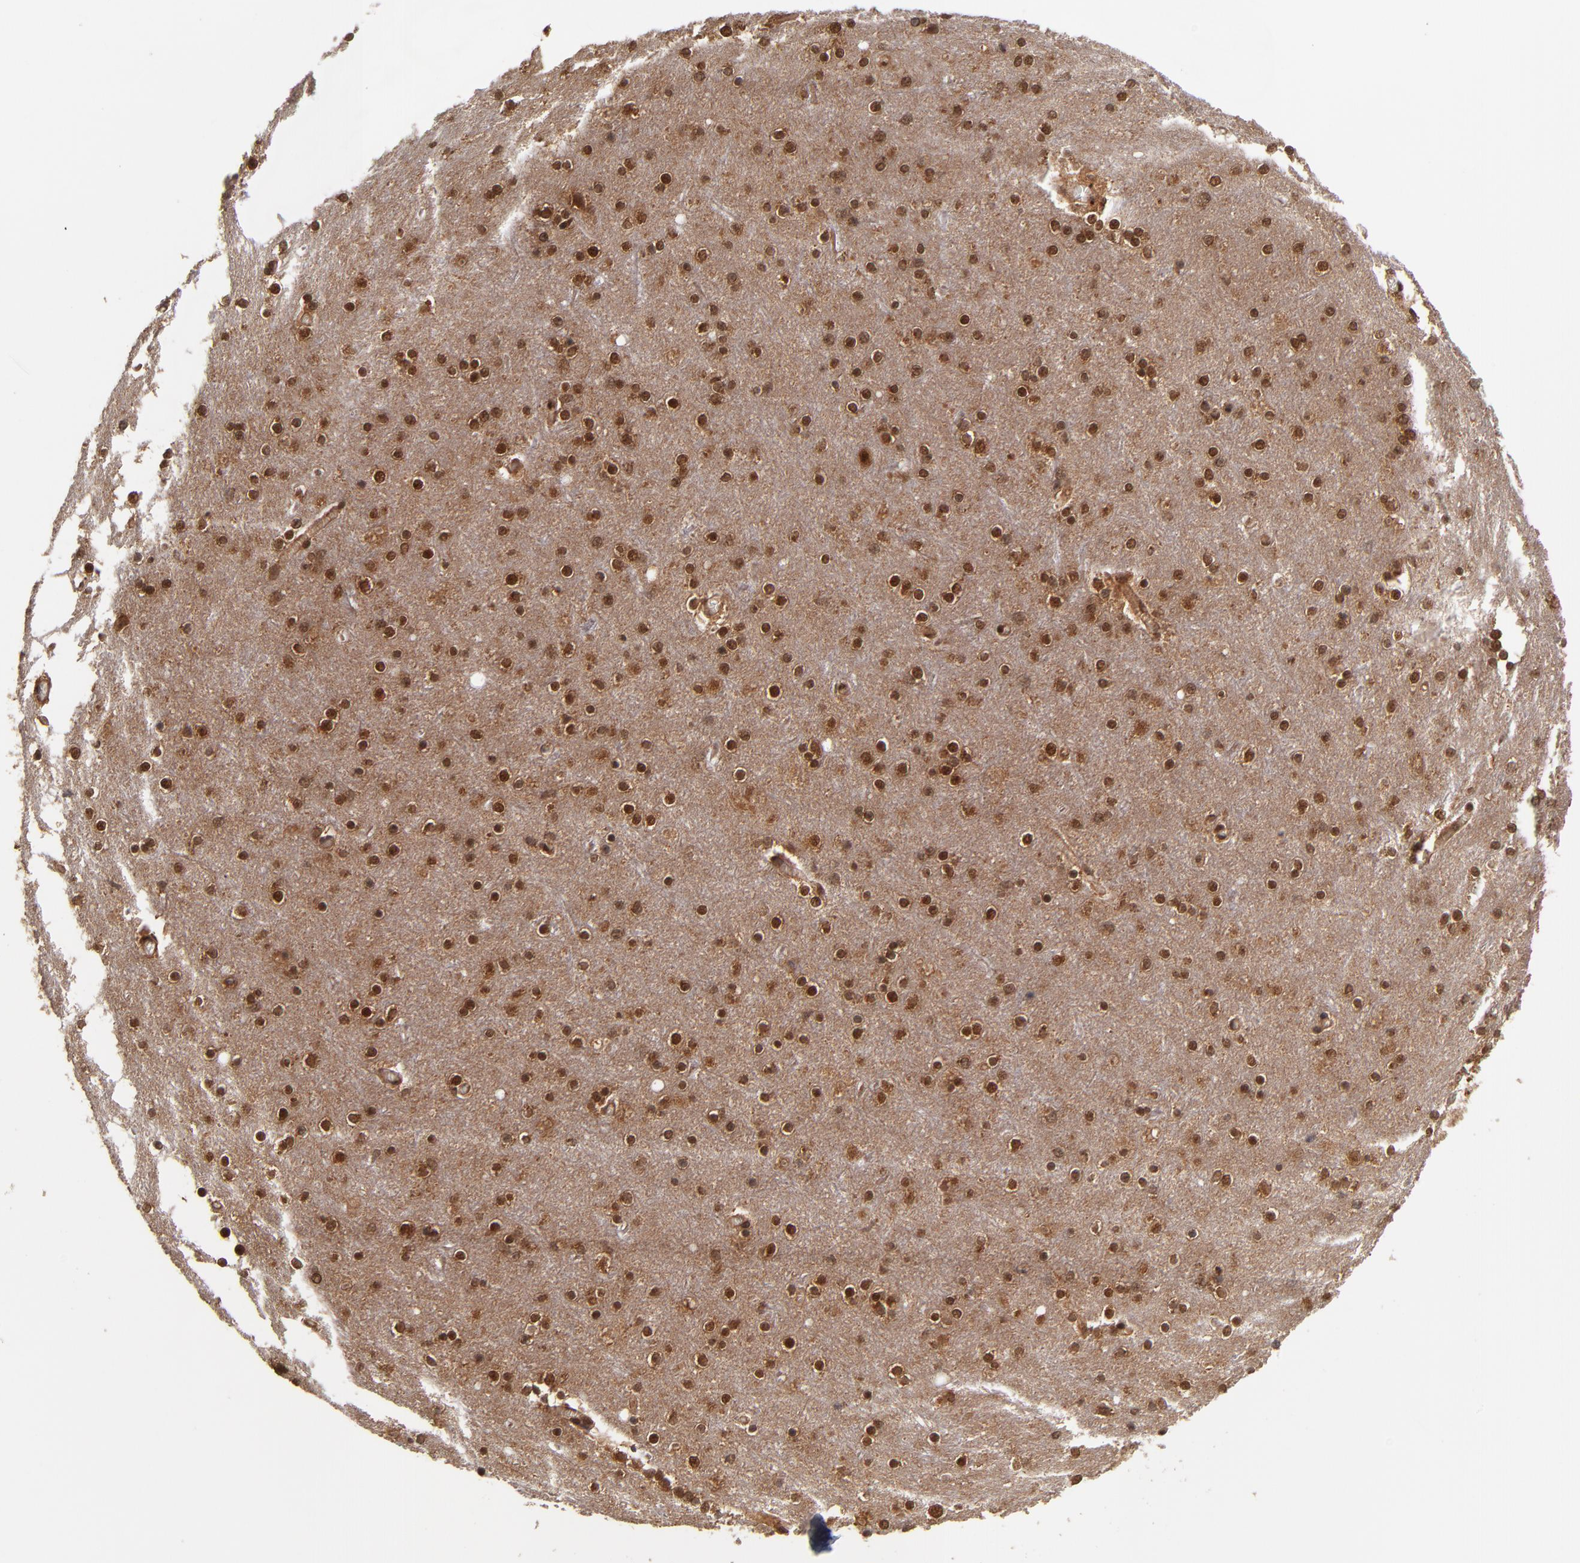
{"staining": {"intensity": "weak", "quantity": "<25%", "location": "cytoplasmic/membranous,nuclear"}, "tissue": "cerebral cortex", "cell_type": "Endothelial cells", "image_type": "normal", "snomed": [{"axis": "morphology", "description": "Normal tissue, NOS"}, {"axis": "topography", "description": "Cerebral cortex"}], "caption": "Immunohistochemical staining of unremarkable cerebral cortex demonstrates no significant expression in endothelial cells.", "gene": "CUL5", "patient": {"sex": "female", "age": 54}}